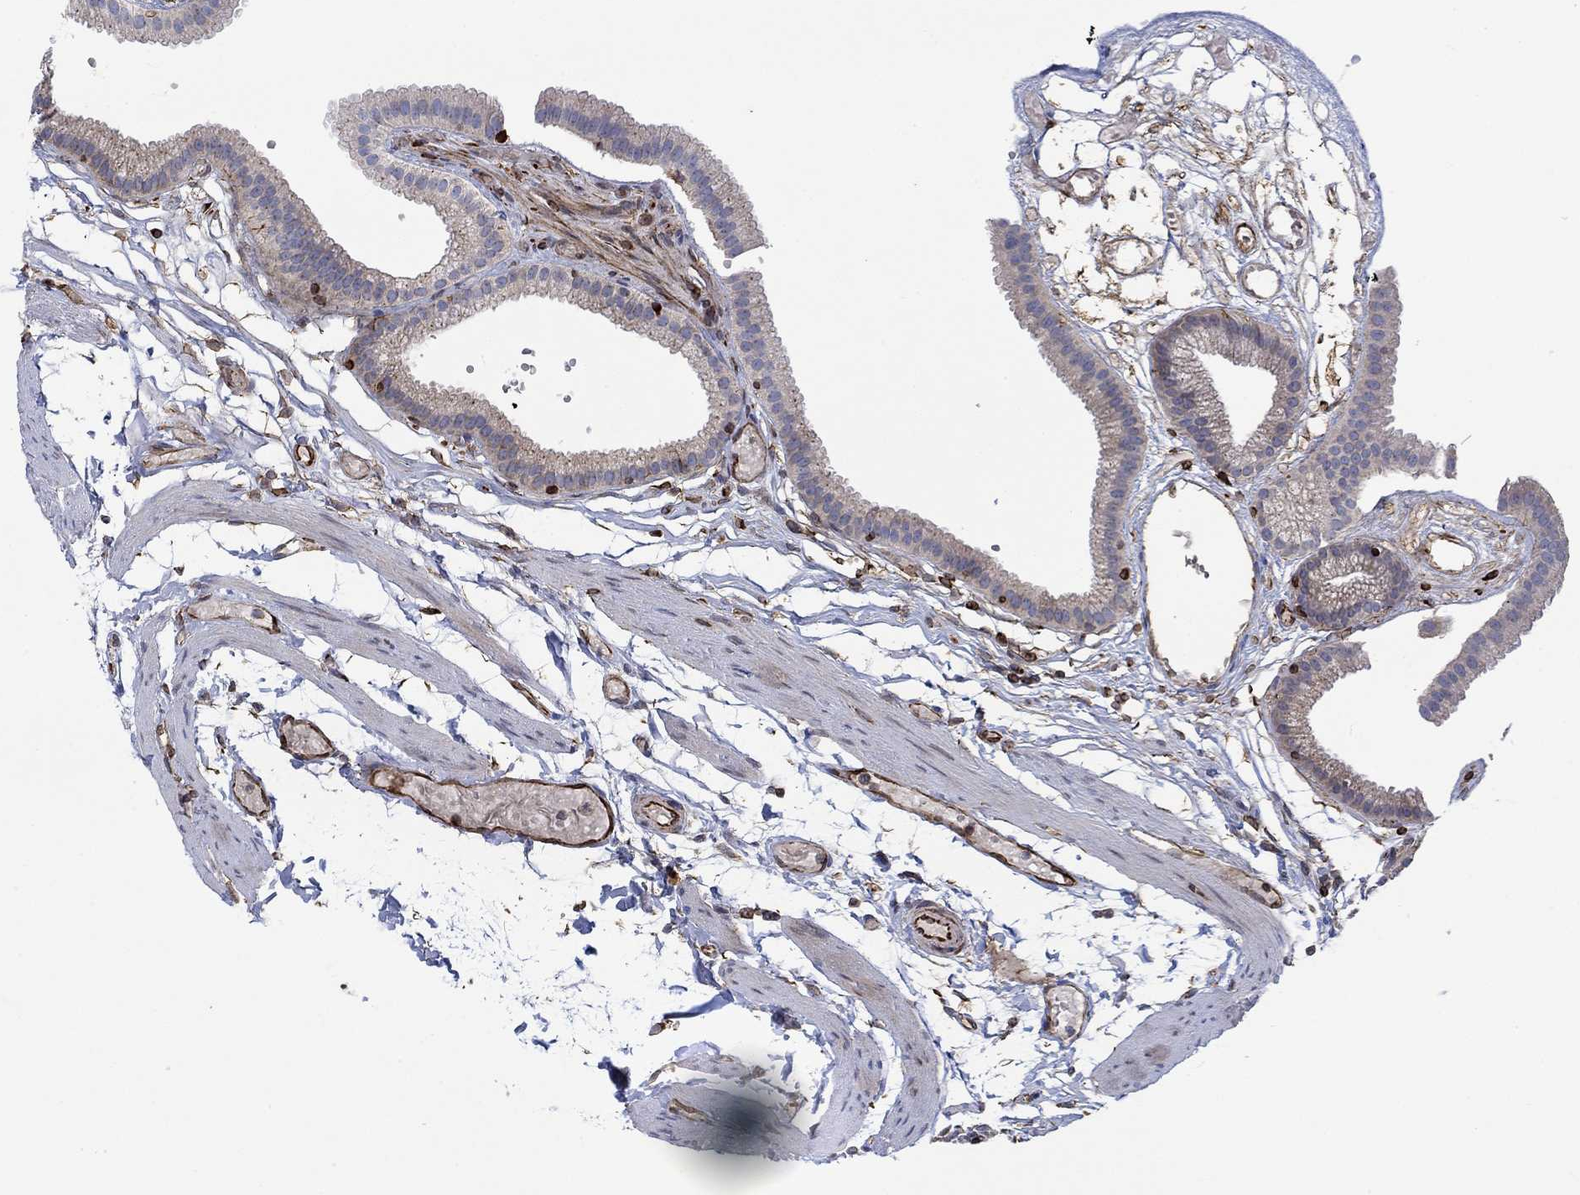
{"staining": {"intensity": "negative", "quantity": "none", "location": "none"}, "tissue": "gallbladder", "cell_type": "Glandular cells", "image_type": "normal", "snomed": [{"axis": "morphology", "description": "Normal tissue, NOS"}, {"axis": "topography", "description": "Gallbladder"}], "caption": "IHC photomicrograph of benign gallbladder: human gallbladder stained with DAB (3,3'-diaminobenzidine) displays no significant protein expression in glandular cells. (Stains: DAB (3,3'-diaminobenzidine) immunohistochemistry (IHC) with hematoxylin counter stain, Microscopy: brightfield microscopy at high magnification).", "gene": "CAMK1D", "patient": {"sex": "female", "age": 45}}